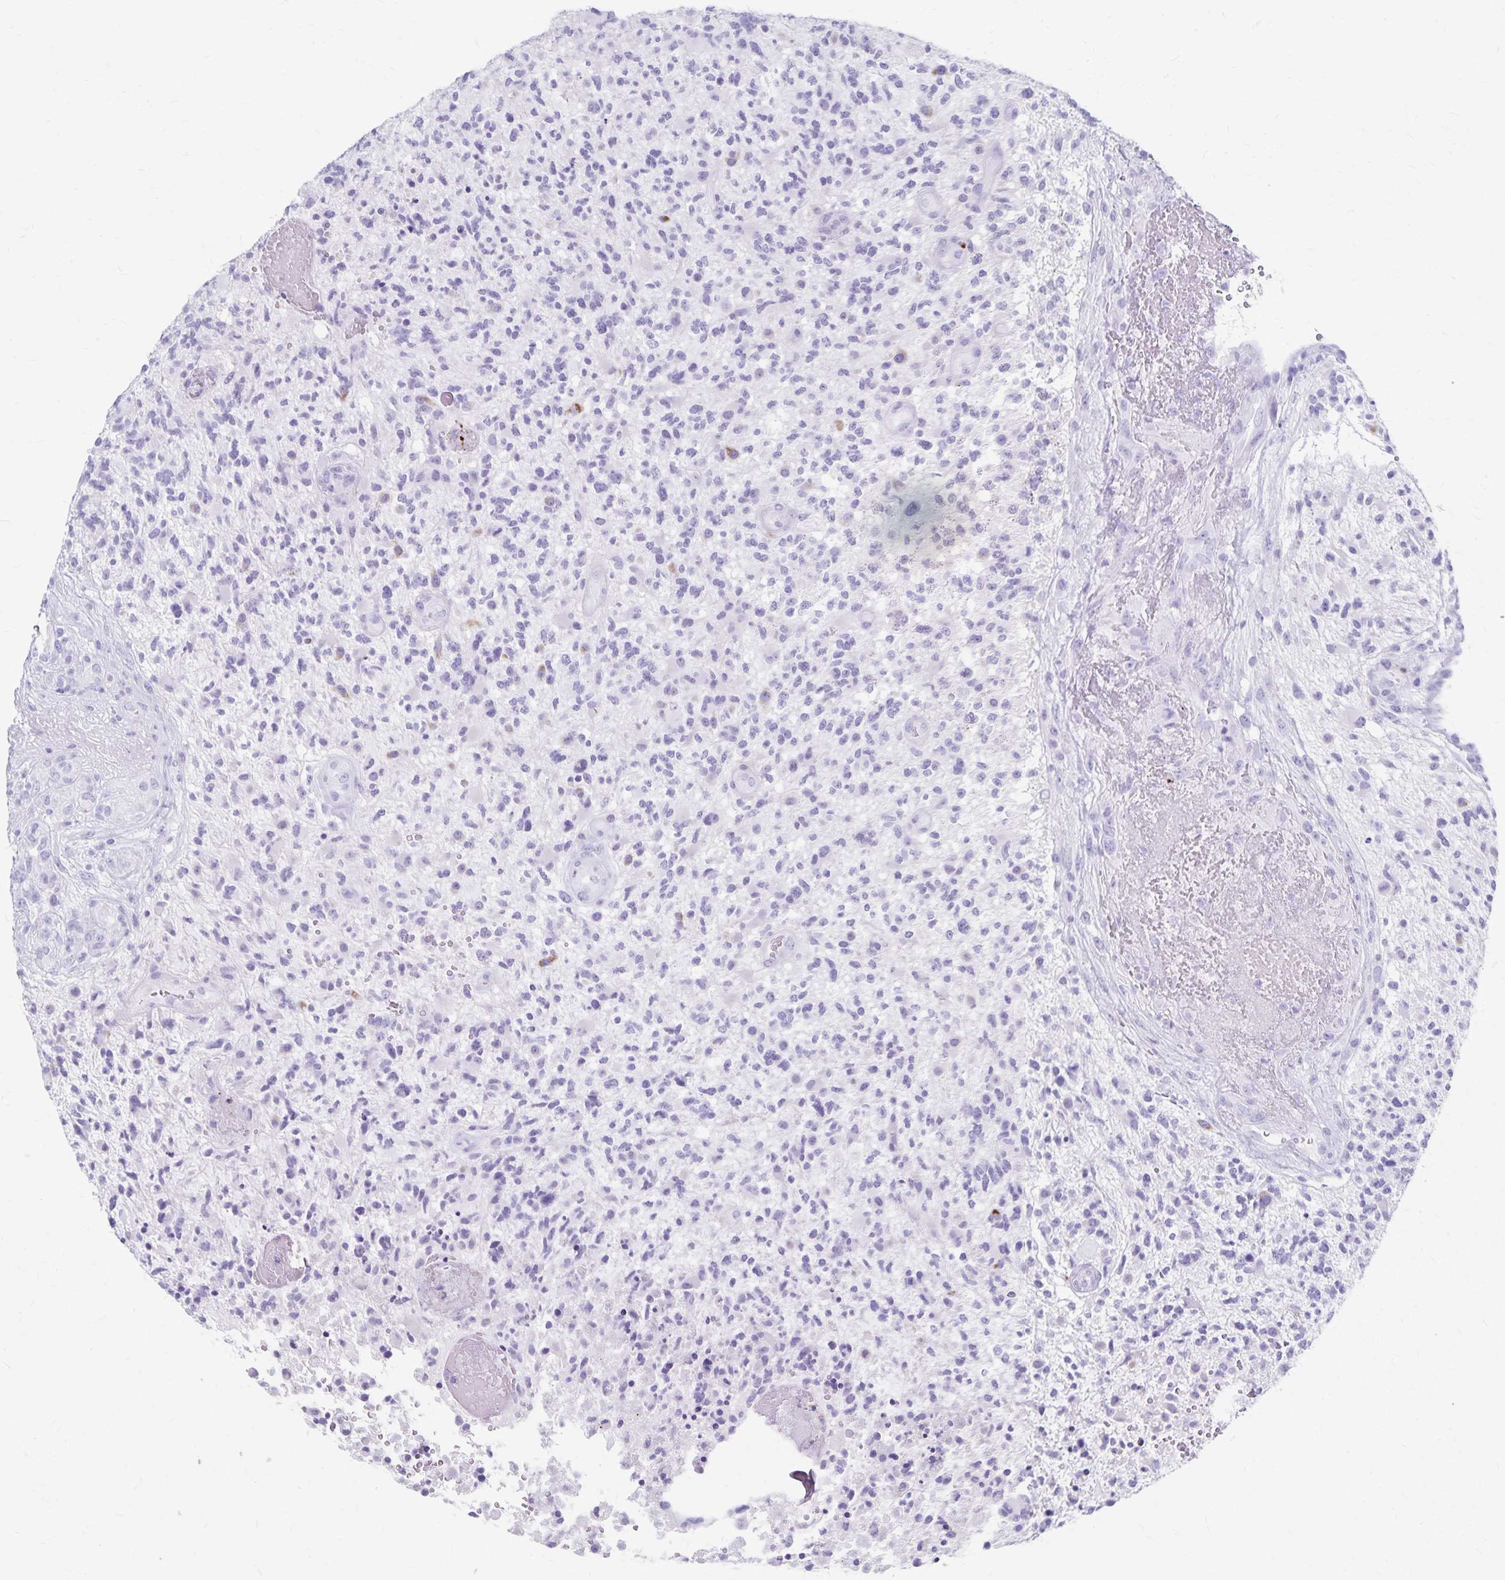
{"staining": {"intensity": "negative", "quantity": "none", "location": "none"}, "tissue": "glioma", "cell_type": "Tumor cells", "image_type": "cancer", "snomed": [{"axis": "morphology", "description": "Glioma, malignant, High grade"}, {"axis": "topography", "description": "Brain"}], "caption": "The image demonstrates no staining of tumor cells in malignant glioma (high-grade).", "gene": "GPBAR1", "patient": {"sex": "female", "age": 71}}